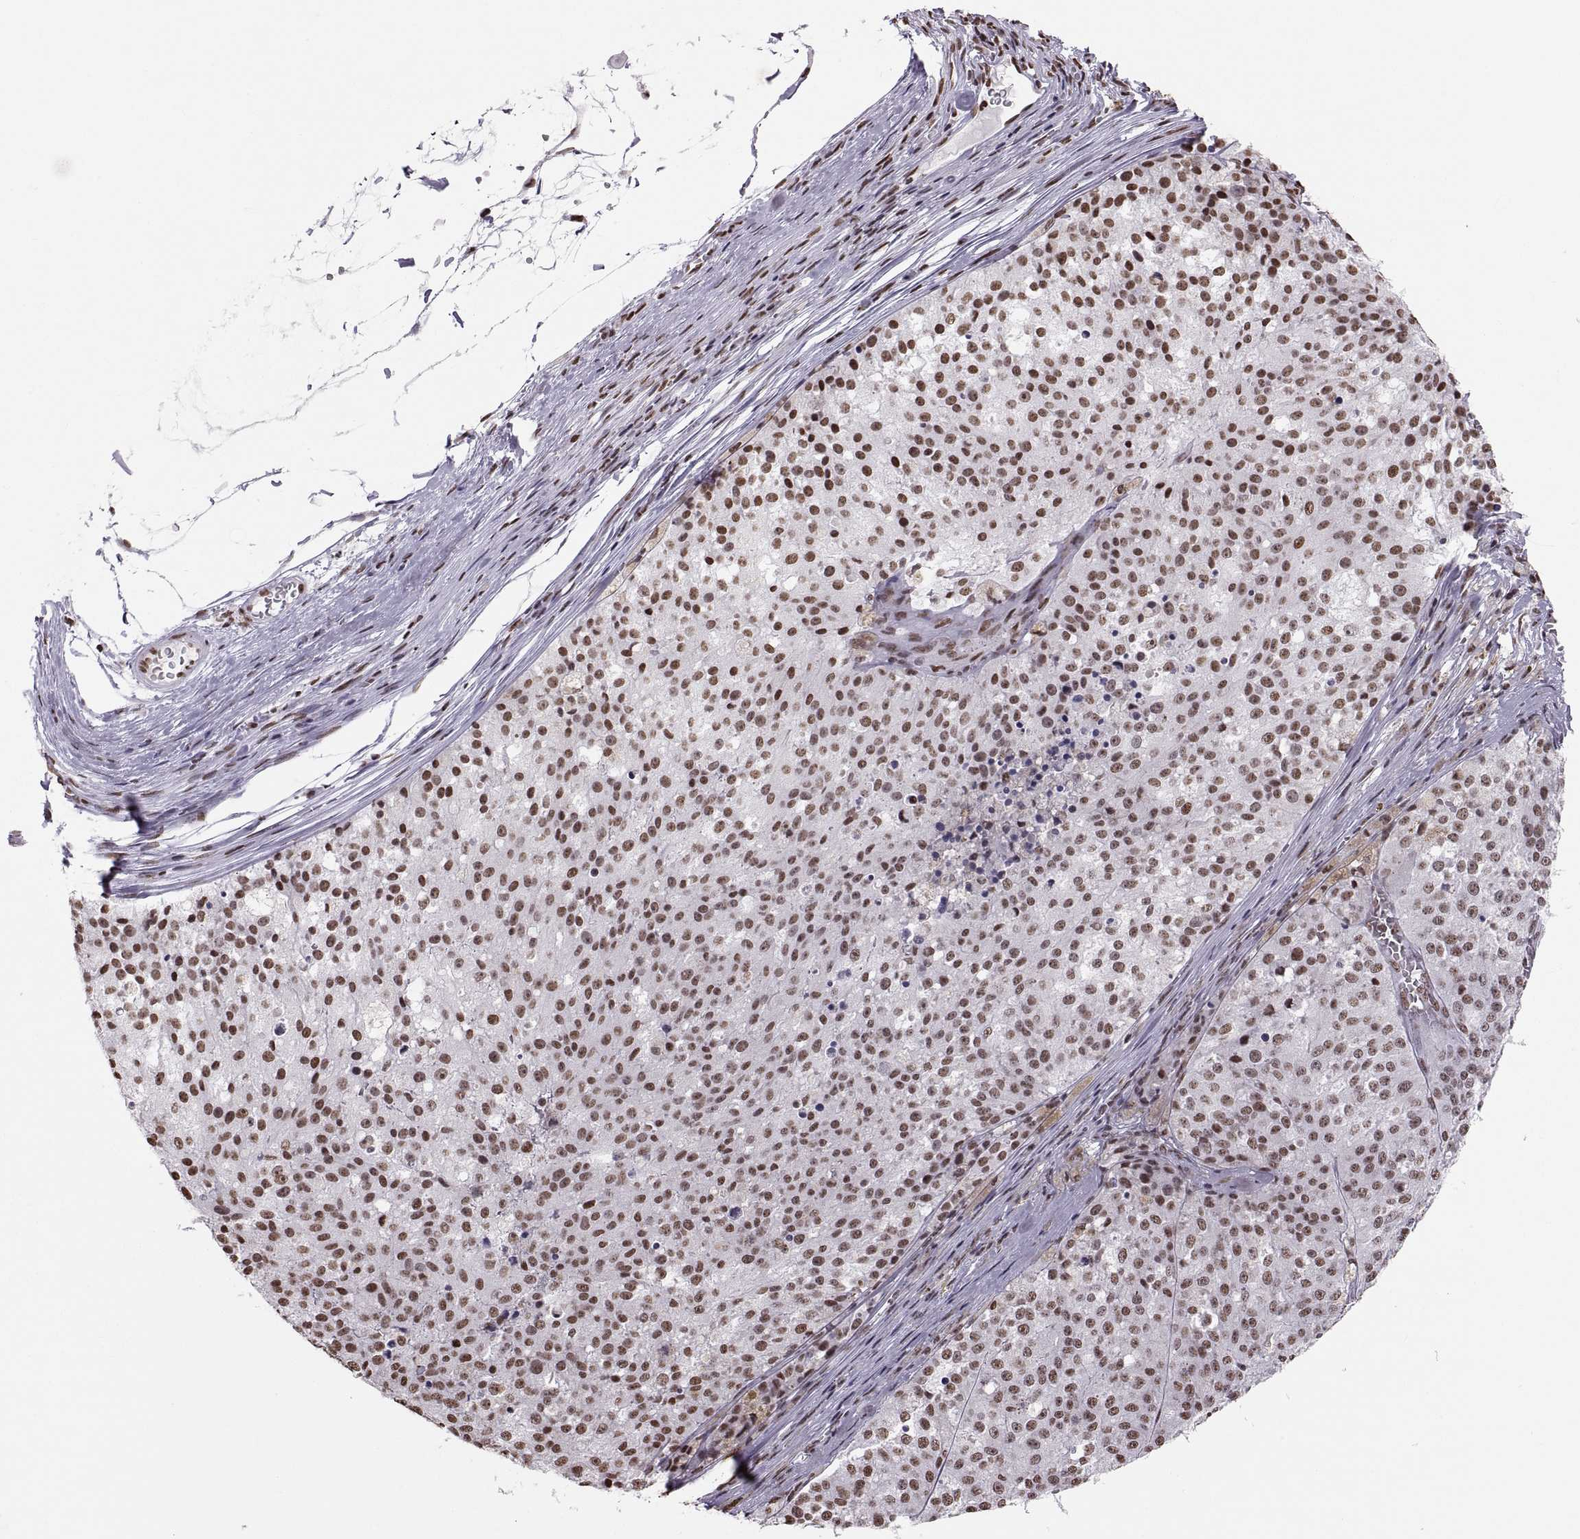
{"staining": {"intensity": "weak", "quantity": "25%-75%", "location": "nuclear"}, "tissue": "melanoma", "cell_type": "Tumor cells", "image_type": "cancer", "snomed": [{"axis": "morphology", "description": "Malignant melanoma, Metastatic site"}, {"axis": "topography", "description": "Lymph node"}], "caption": "Protein expression analysis of human malignant melanoma (metastatic site) reveals weak nuclear expression in approximately 25%-75% of tumor cells.", "gene": "SNAI1", "patient": {"sex": "female", "age": 64}}